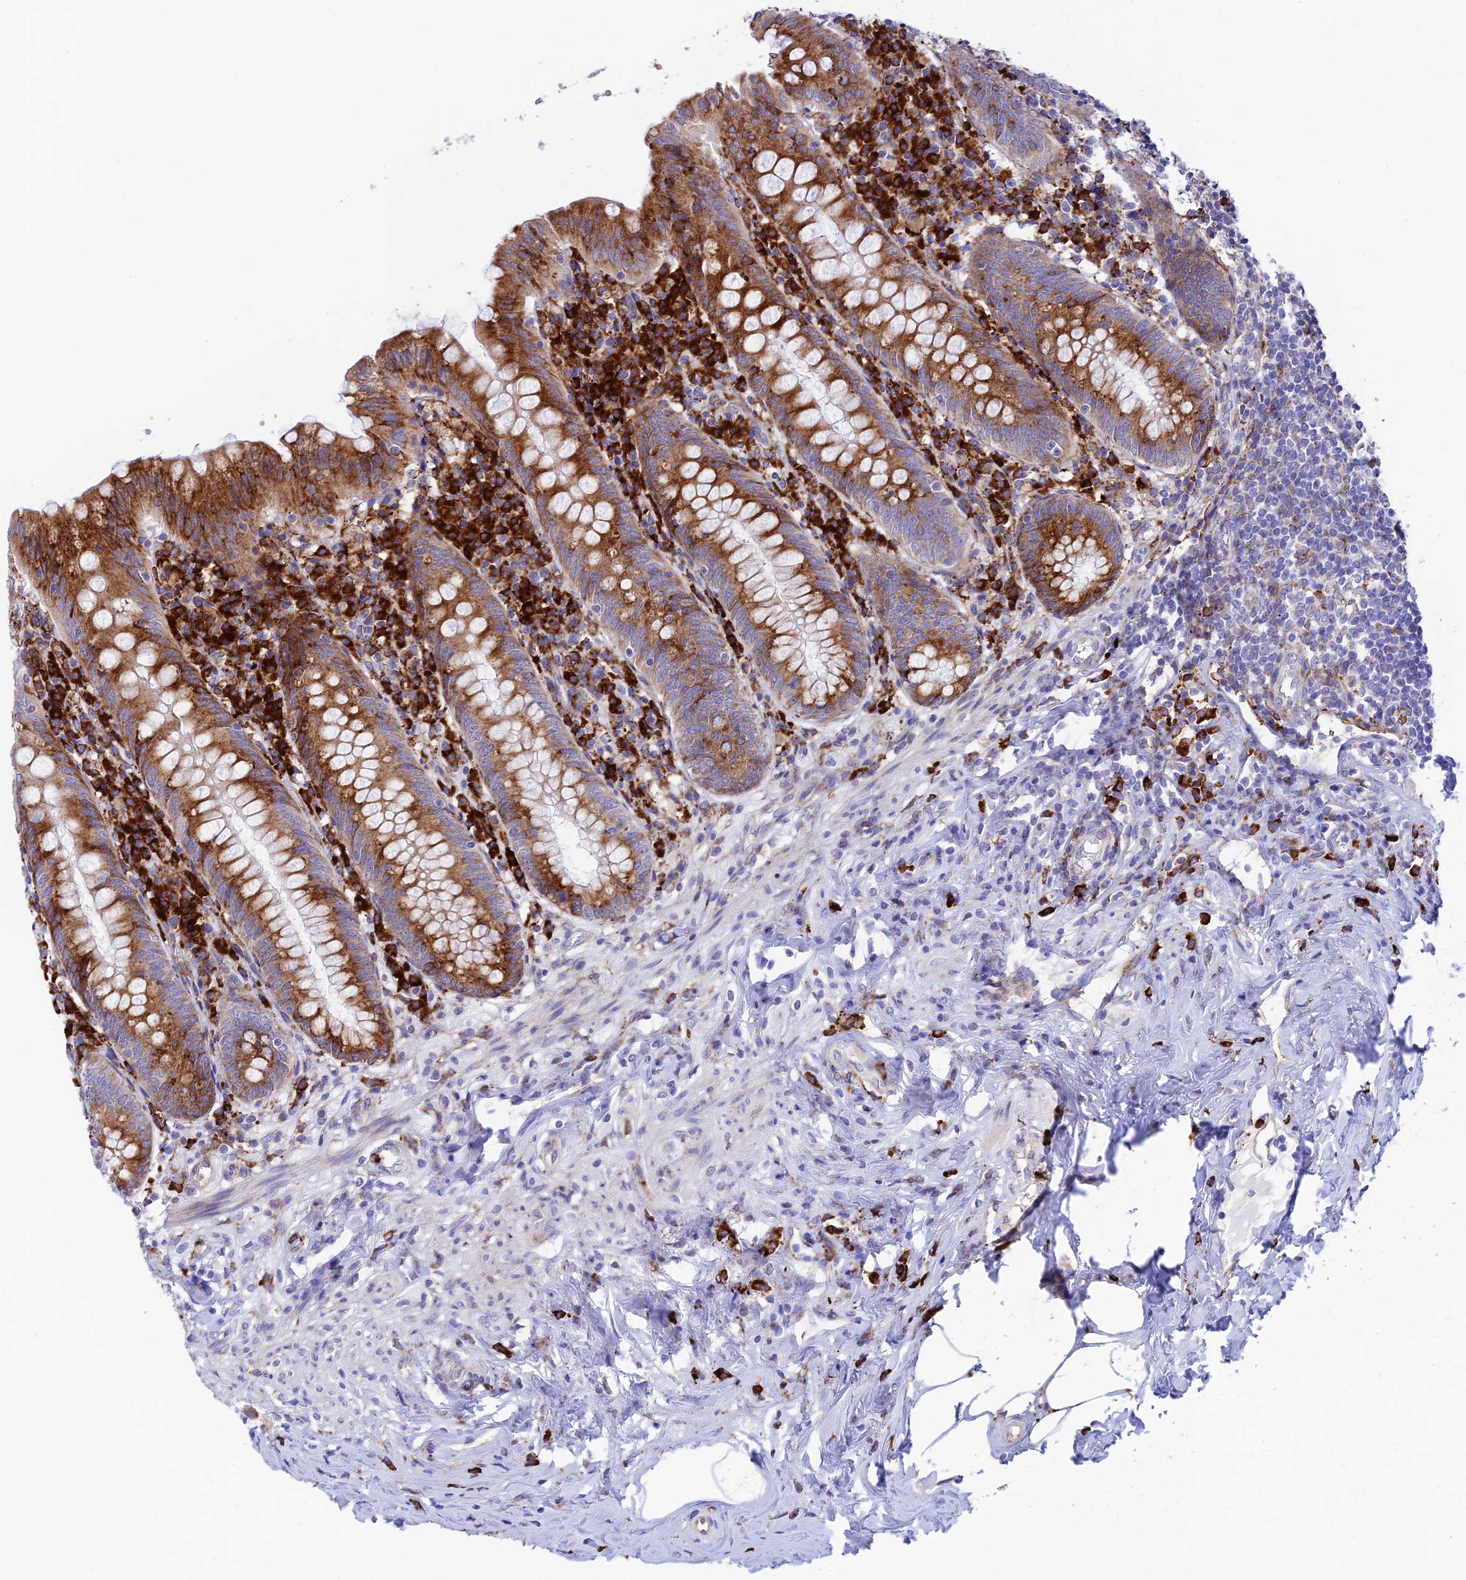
{"staining": {"intensity": "strong", "quantity": ">75%", "location": "cytoplasmic/membranous"}, "tissue": "appendix", "cell_type": "Glandular cells", "image_type": "normal", "snomed": [{"axis": "morphology", "description": "Normal tissue, NOS"}, {"axis": "topography", "description": "Appendix"}], "caption": "The micrograph reveals staining of normal appendix, revealing strong cytoplasmic/membranous protein positivity (brown color) within glandular cells.", "gene": "TUBGCP6", "patient": {"sex": "female", "age": 54}}